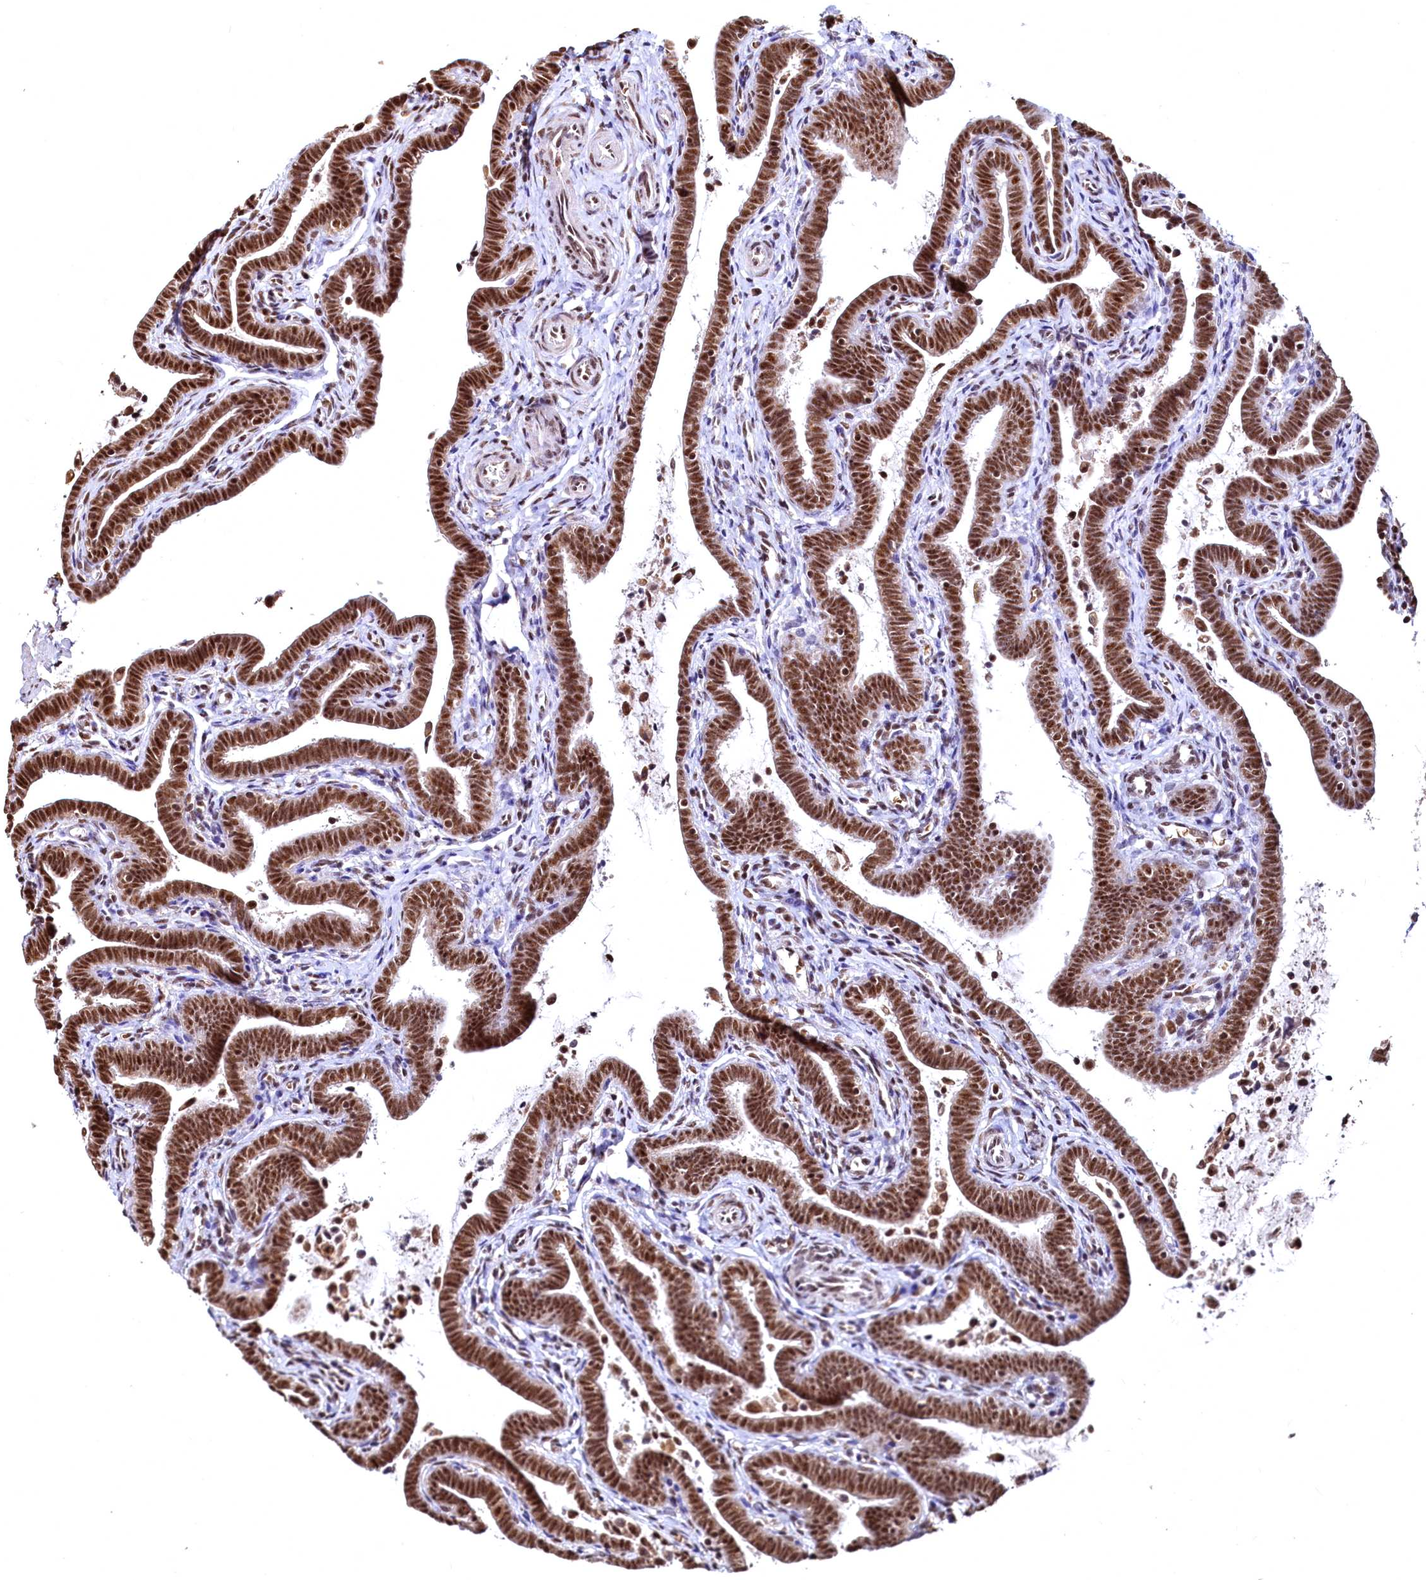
{"staining": {"intensity": "strong", "quantity": ">75%", "location": "cytoplasmic/membranous,nuclear"}, "tissue": "fallopian tube", "cell_type": "Glandular cells", "image_type": "normal", "snomed": [{"axis": "morphology", "description": "Normal tissue, NOS"}, {"axis": "topography", "description": "Fallopian tube"}], "caption": "The histopathology image exhibits immunohistochemical staining of normal fallopian tube. There is strong cytoplasmic/membranous,nuclear staining is seen in about >75% of glandular cells.", "gene": "RSRC2", "patient": {"sex": "female", "age": 36}}